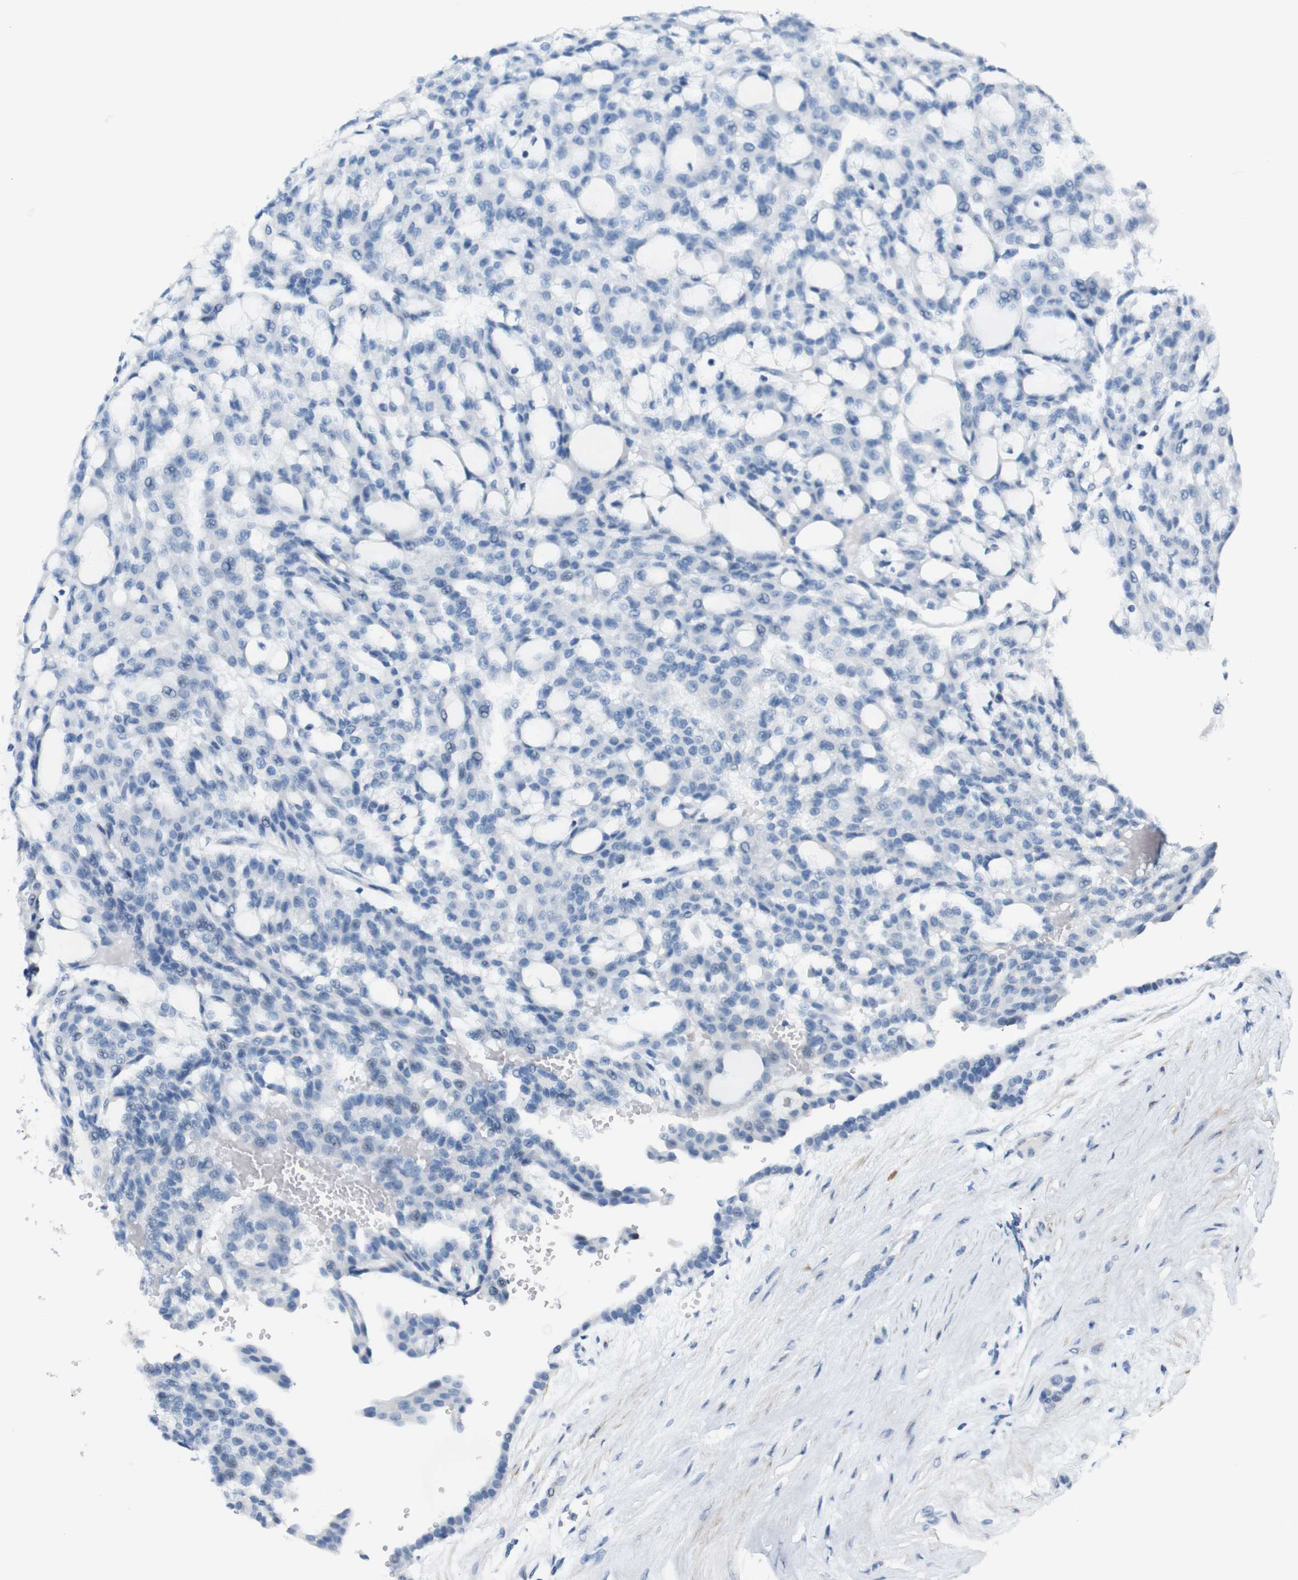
{"staining": {"intensity": "negative", "quantity": "none", "location": "none"}, "tissue": "renal cancer", "cell_type": "Tumor cells", "image_type": "cancer", "snomed": [{"axis": "morphology", "description": "Adenocarcinoma, NOS"}, {"axis": "topography", "description": "Kidney"}], "caption": "High power microscopy image of an IHC micrograph of renal cancer (adenocarcinoma), revealing no significant expression in tumor cells. The staining was performed using DAB (3,3'-diaminobenzidine) to visualize the protein expression in brown, while the nuclei were stained in blue with hematoxylin (Magnification: 20x).", "gene": "HRH2", "patient": {"sex": "male", "age": 63}}